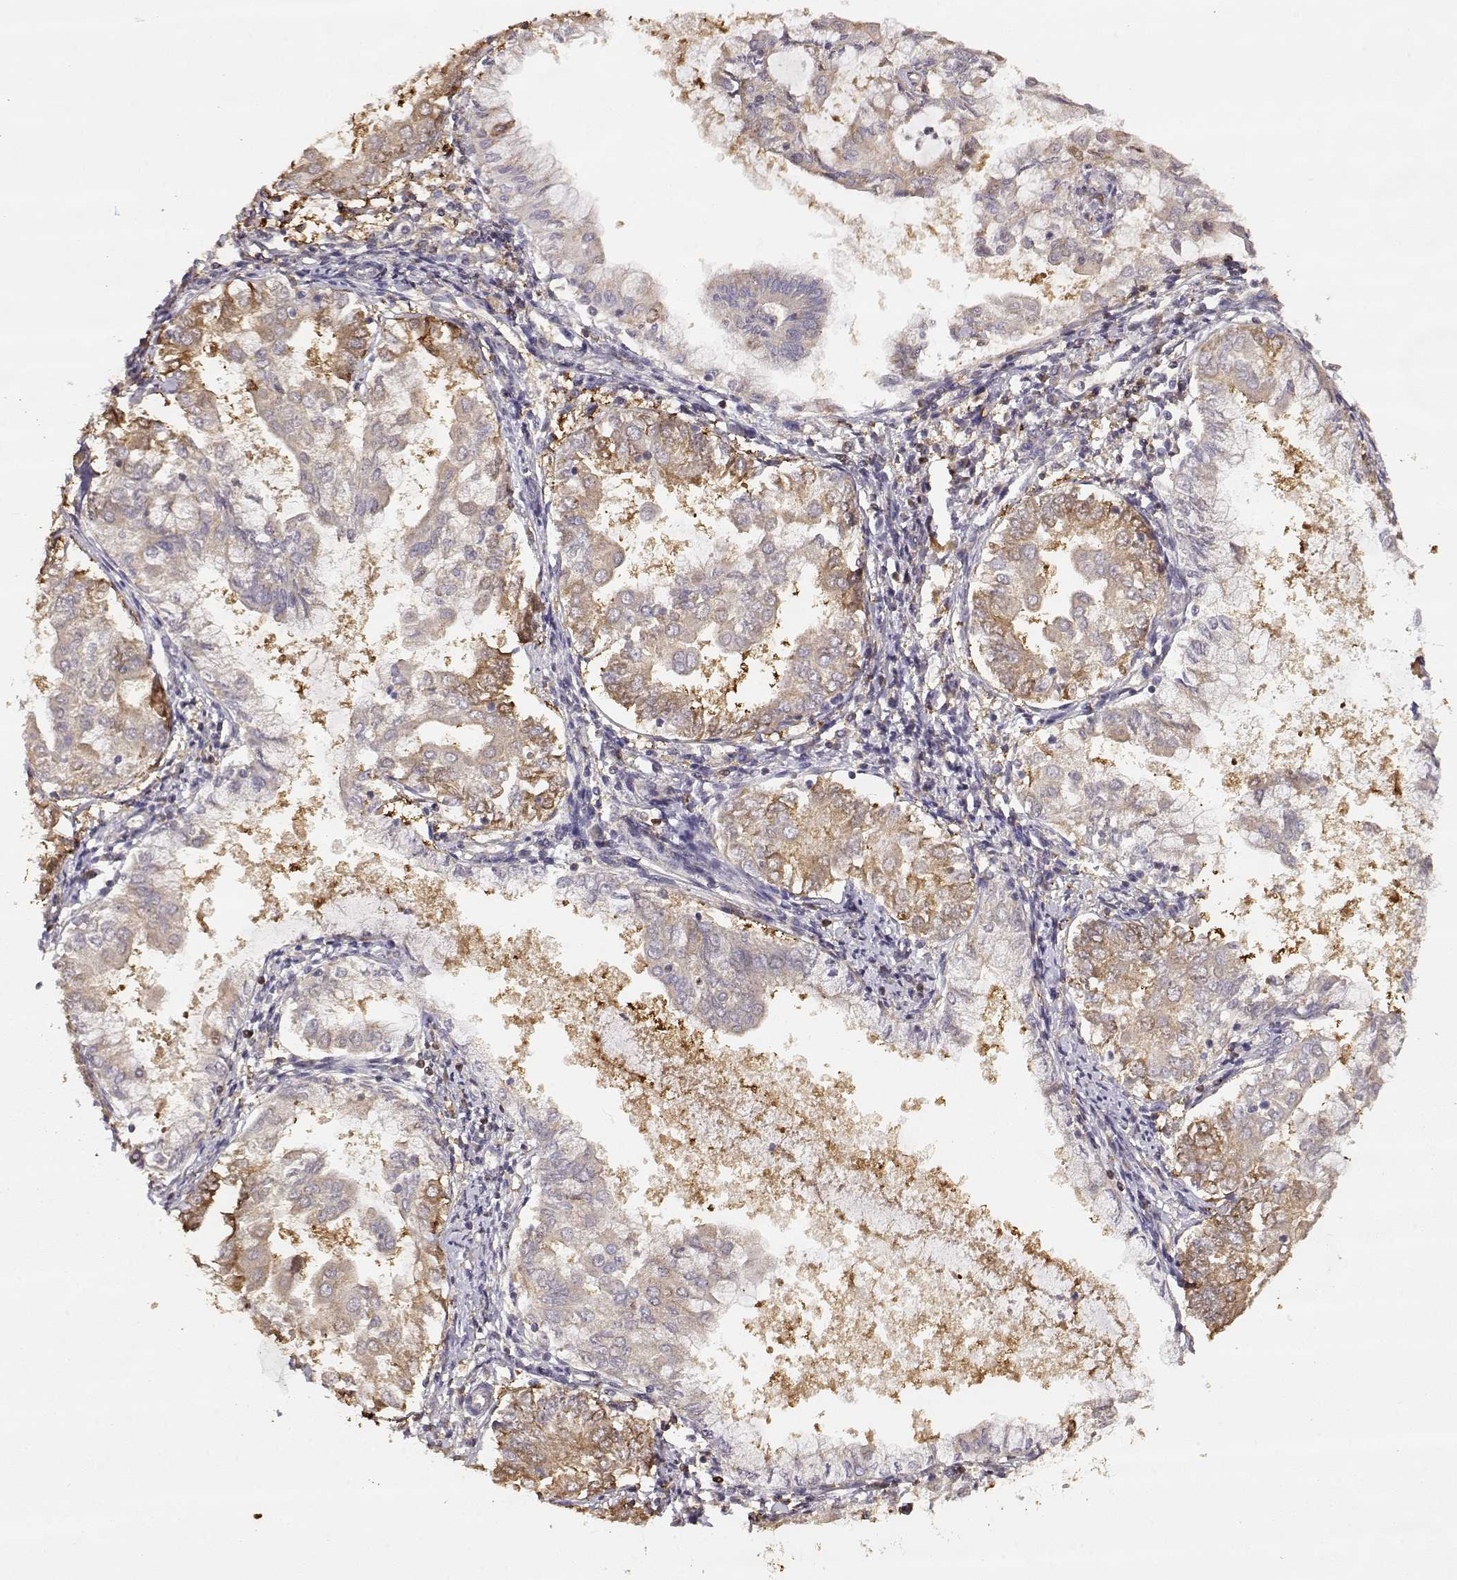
{"staining": {"intensity": "weak", "quantity": ">75%", "location": "cytoplasmic/membranous"}, "tissue": "endometrial cancer", "cell_type": "Tumor cells", "image_type": "cancer", "snomed": [{"axis": "morphology", "description": "Adenocarcinoma, NOS"}, {"axis": "topography", "description": "Endometrium"}], "caption": "Immunohistochemistry (IHC) image of neoplastic tissue: endometrial adenocarcinoma stained using IHC shows low levels of weak protein expression localized specifically in the cytoplasmic/membranous of tumor cells, appearing as a cytoplasmic/membranous brown color.", "gene": "CRIM1", "patient": {"sex": "female", "age": 68}}